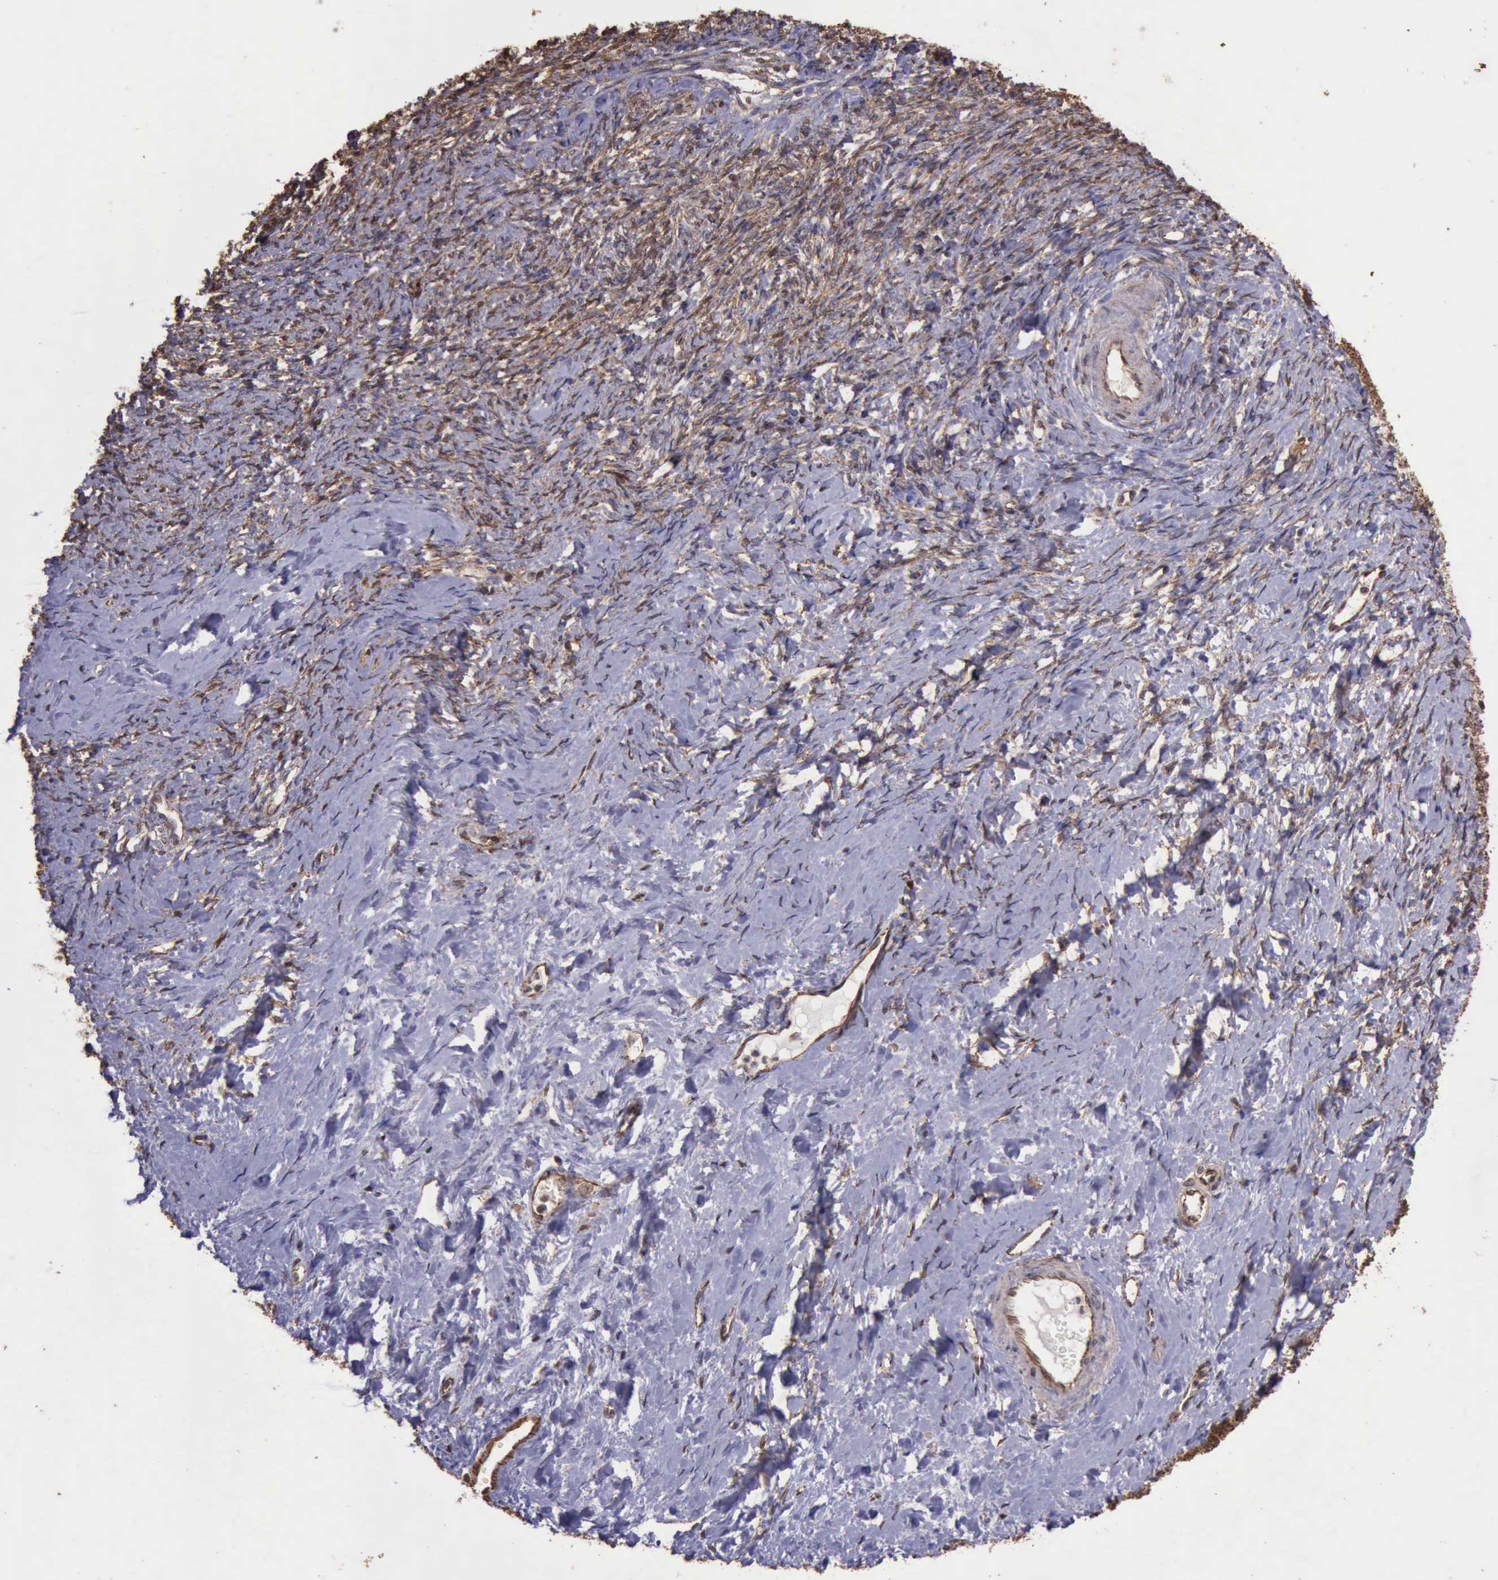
{"staining": {"intensity": "moderate", "quantity": ">75%", "location": "cytoplasmic/membranous"}, "tissue": "ovarian cancer", "cell_type": "Tumor cells", "image_type": "cancer", "snomed": [{"axis": "morphology", "description": "Normal tissue, NOS"}, {"axis": "morphology", "description": "Cystadenocarcinoma, serous, NOS"}, {"axis": "topography", "description": "Ovary"}], "caption": "Immunohistochemical staining of ovarian cancer (serous cystadenocarcinoma) reveals moderate cytoplasmic/membranous protein staining in about >75% of tumor cells.", "gene": "CTNNB1", "patient": {"sex": "female", "age": 62}}